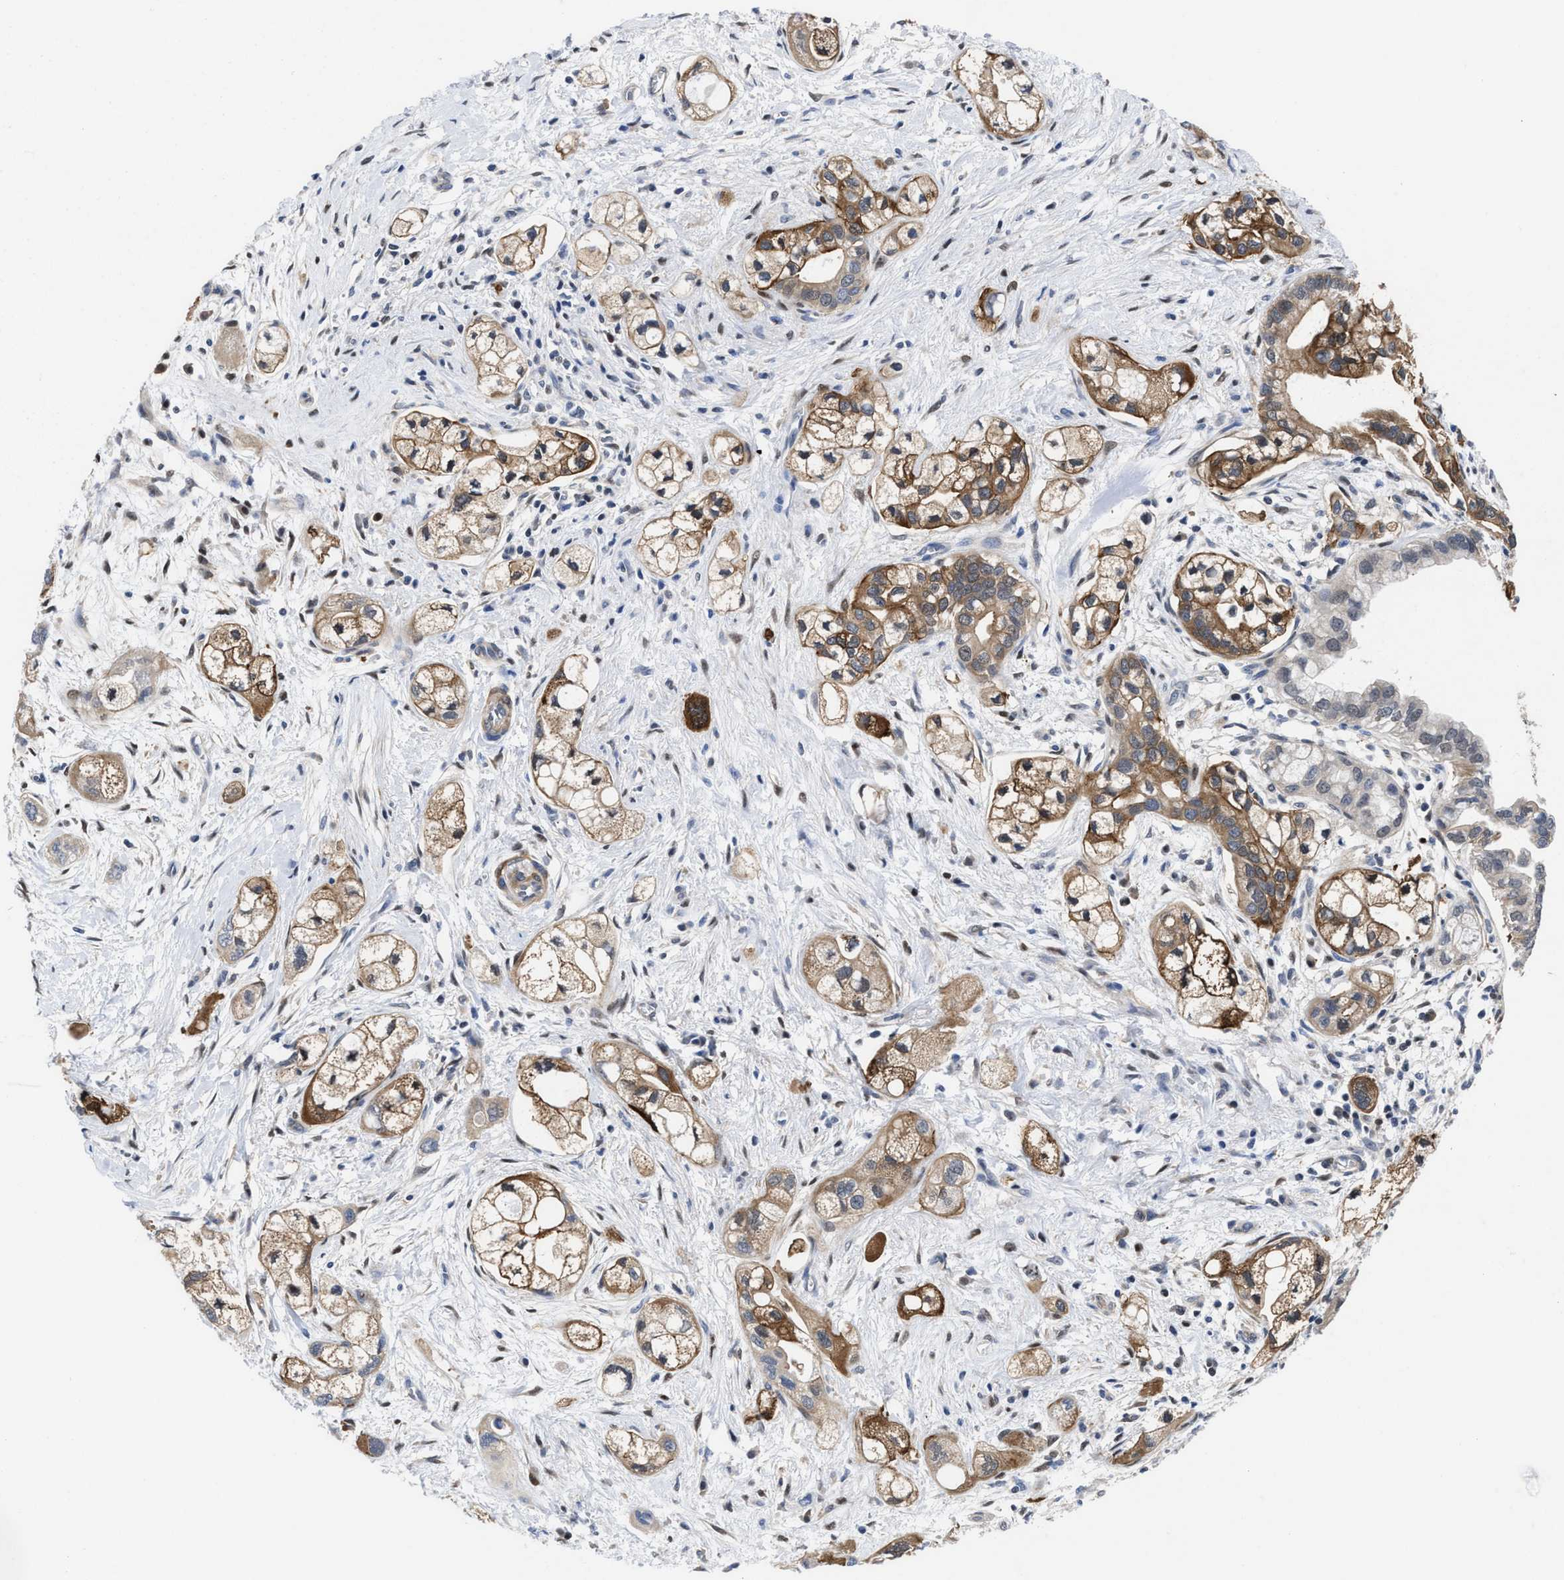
{"staining": {"intensity": "moderate", "quantity": ">75%", "location": "cytoplasmic/membranous"}, "tissue": "pancreatic cancer", "cell_type": "Tumor cells", "image_type": "cancer", "snomed": [{"axis": "morphology", "description": "Adenocarcinoma, NOS"}, {"axis": "topography", "description": "Pancreas"}], "caption": "This photomicrograph shows pancreatic adenocarcinoma stained with immunohistochemistry (IHC) to label a protein in brown. The cytoplasmic/membranous of tumor cells show moderate positivity for the protein. Nuclei are counter-stained blue.", "gene": "KIF12", "patient": {"sex": "male", "age": 74}}